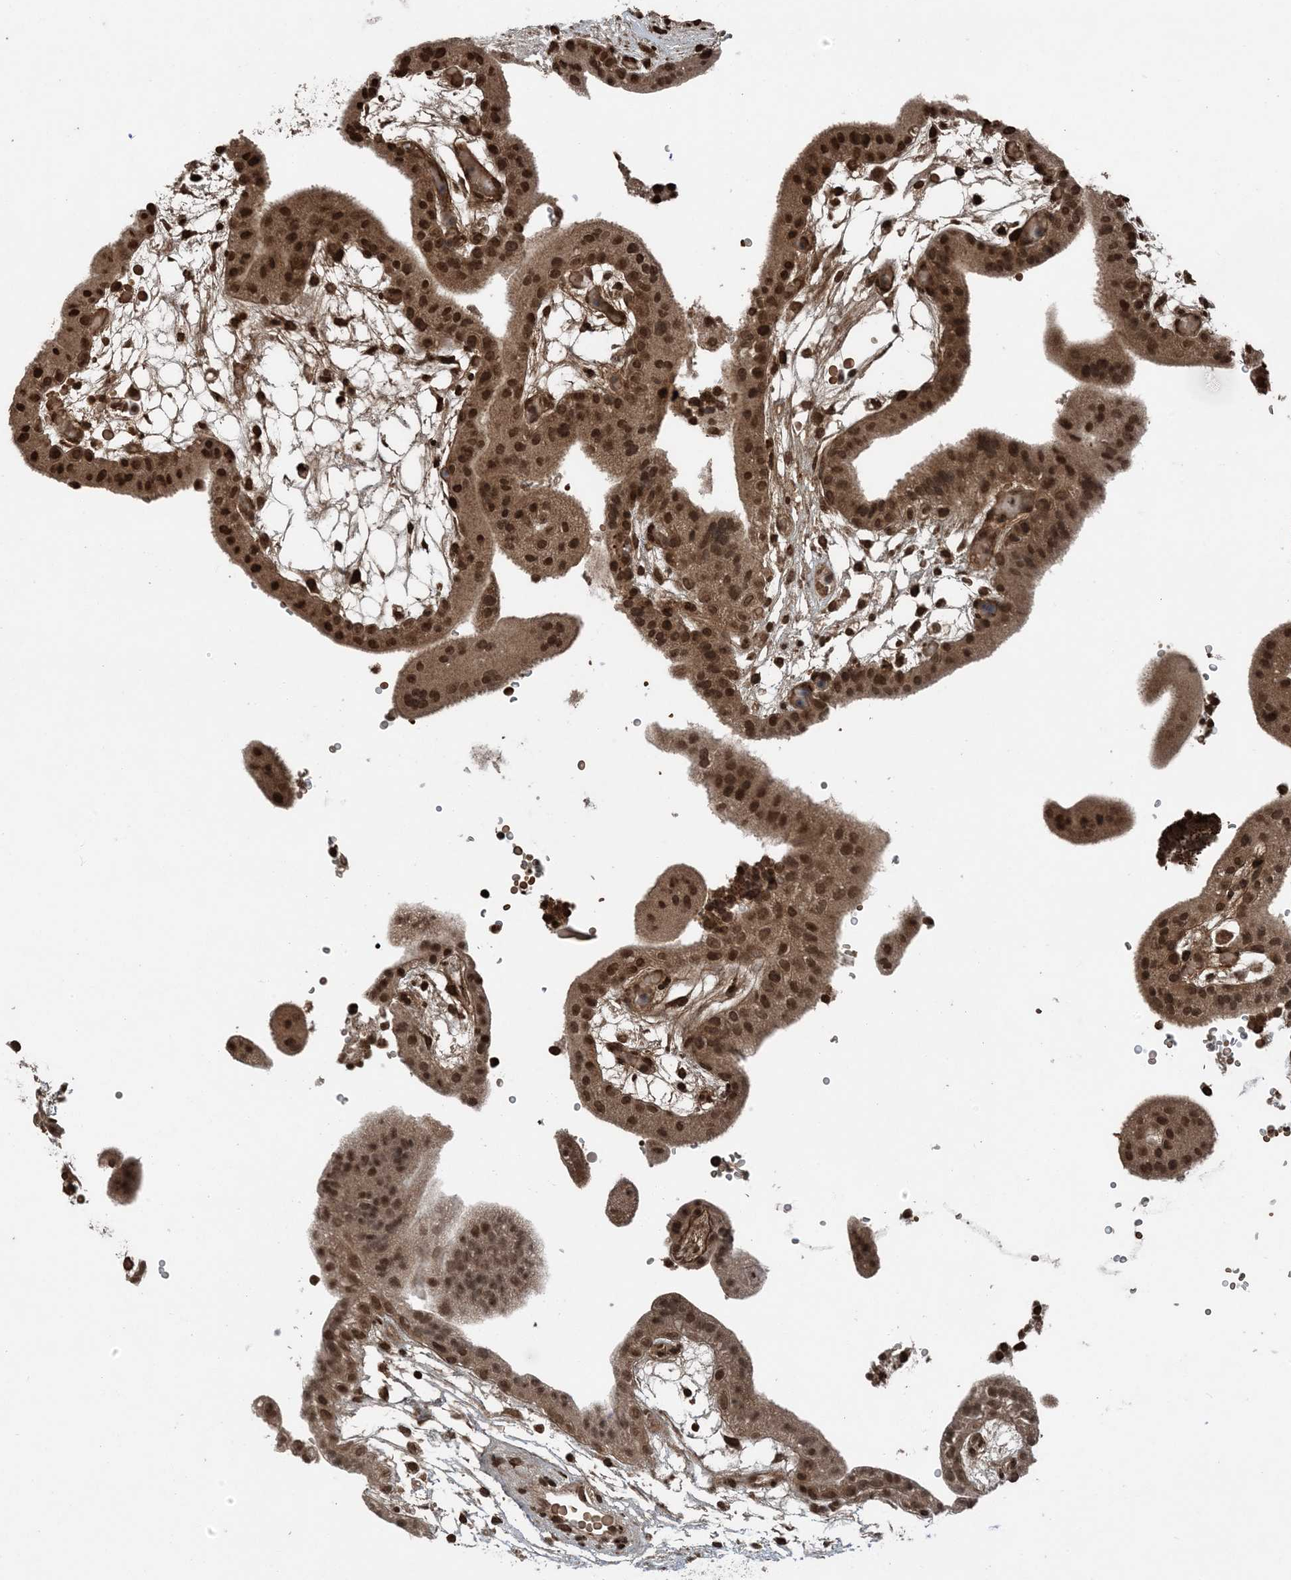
{"staining": {"intensity": "strong", "quantity": ">75%", "location": "cytoplasmic/membranous,nuclear"}, "tissue": "placenta", "cell_type": "Trophoblastic cells", "image_type": "normal", "snomed": [{"axis": "morphology", "description": "Normal tissue, NOS"}, {"axis": "topography", "description": "Placenta"}], "caption": "DAB immunohistochemical staining of benign human placenta demonstrates strong cytoplasmic/membranous,nuclear protein expression in approximately >75% of trophoblastic cells. The staining was performed using DAB (3,3'-diaminobenzidine) to visualize the protein expression in brown, while the nuclei were stained in blue with hematoxylin (Magnification: 20x).", "gene": "ZFAND2B", "patient": {"sex": "female", "age": 18}}